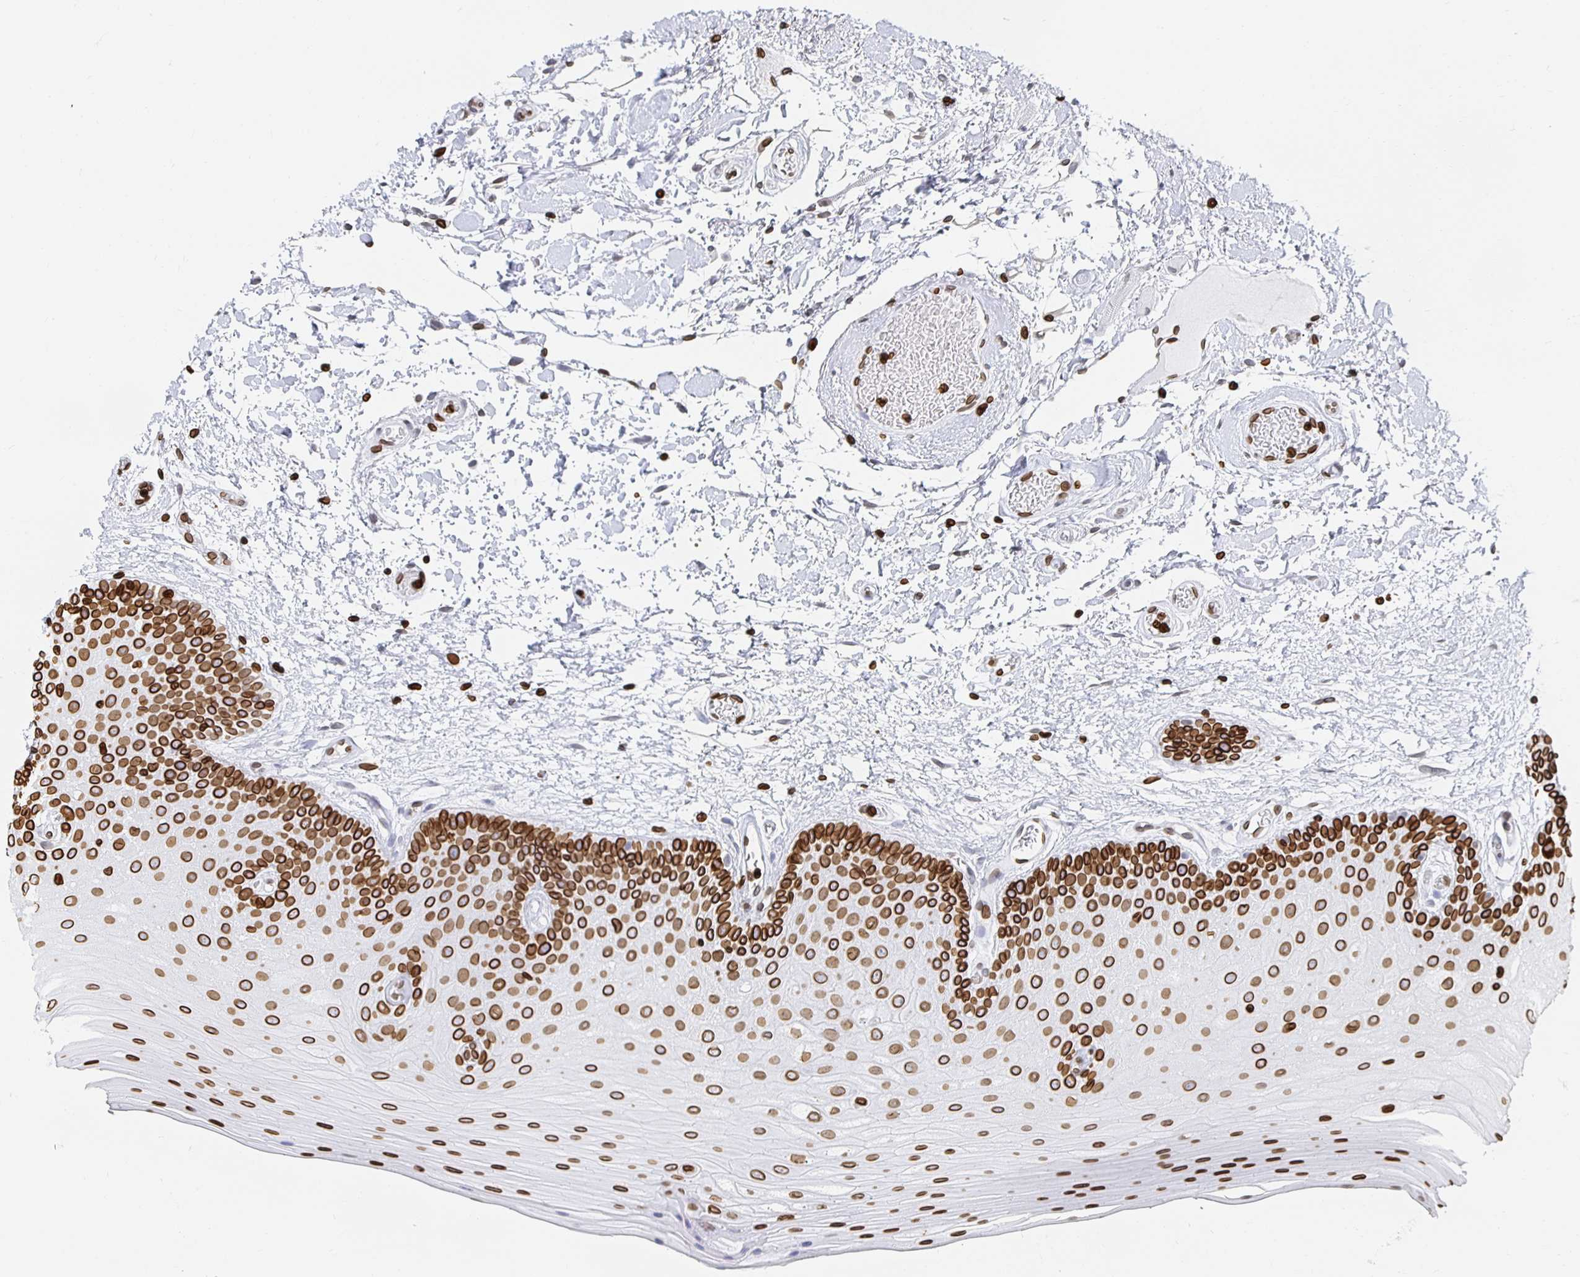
{"staining": {"intensity": "strong", "quantity": ">75%", "location": "cytoplasmic/membranous,nuclear"}, "tissue": "oral mucosa", "cell_type": "Squamous epithelial cells", "image_type": "normal", "snomed": [{"axis": "morphology", "description": "Normal tissue, NOS"}, {"axis": "morphology", "description": "Squamous cell carcinoma, NOS"}, {"axis": "topography", "description": "Oral tissue"}, {"axis": "topography", "description": "Tounge, NOS"}, {"axis": "topography", "description": "Head-Neck"}], "caption": "The histopathology image demonstrates staining of normal oral mucosa, revealing strong cytoplasmic/membranous,nuclear protein positivity (brown color) within squamous epithelial cells.", "gene": "LMNB1", "patient": {"sex": "male", "age": 62}}